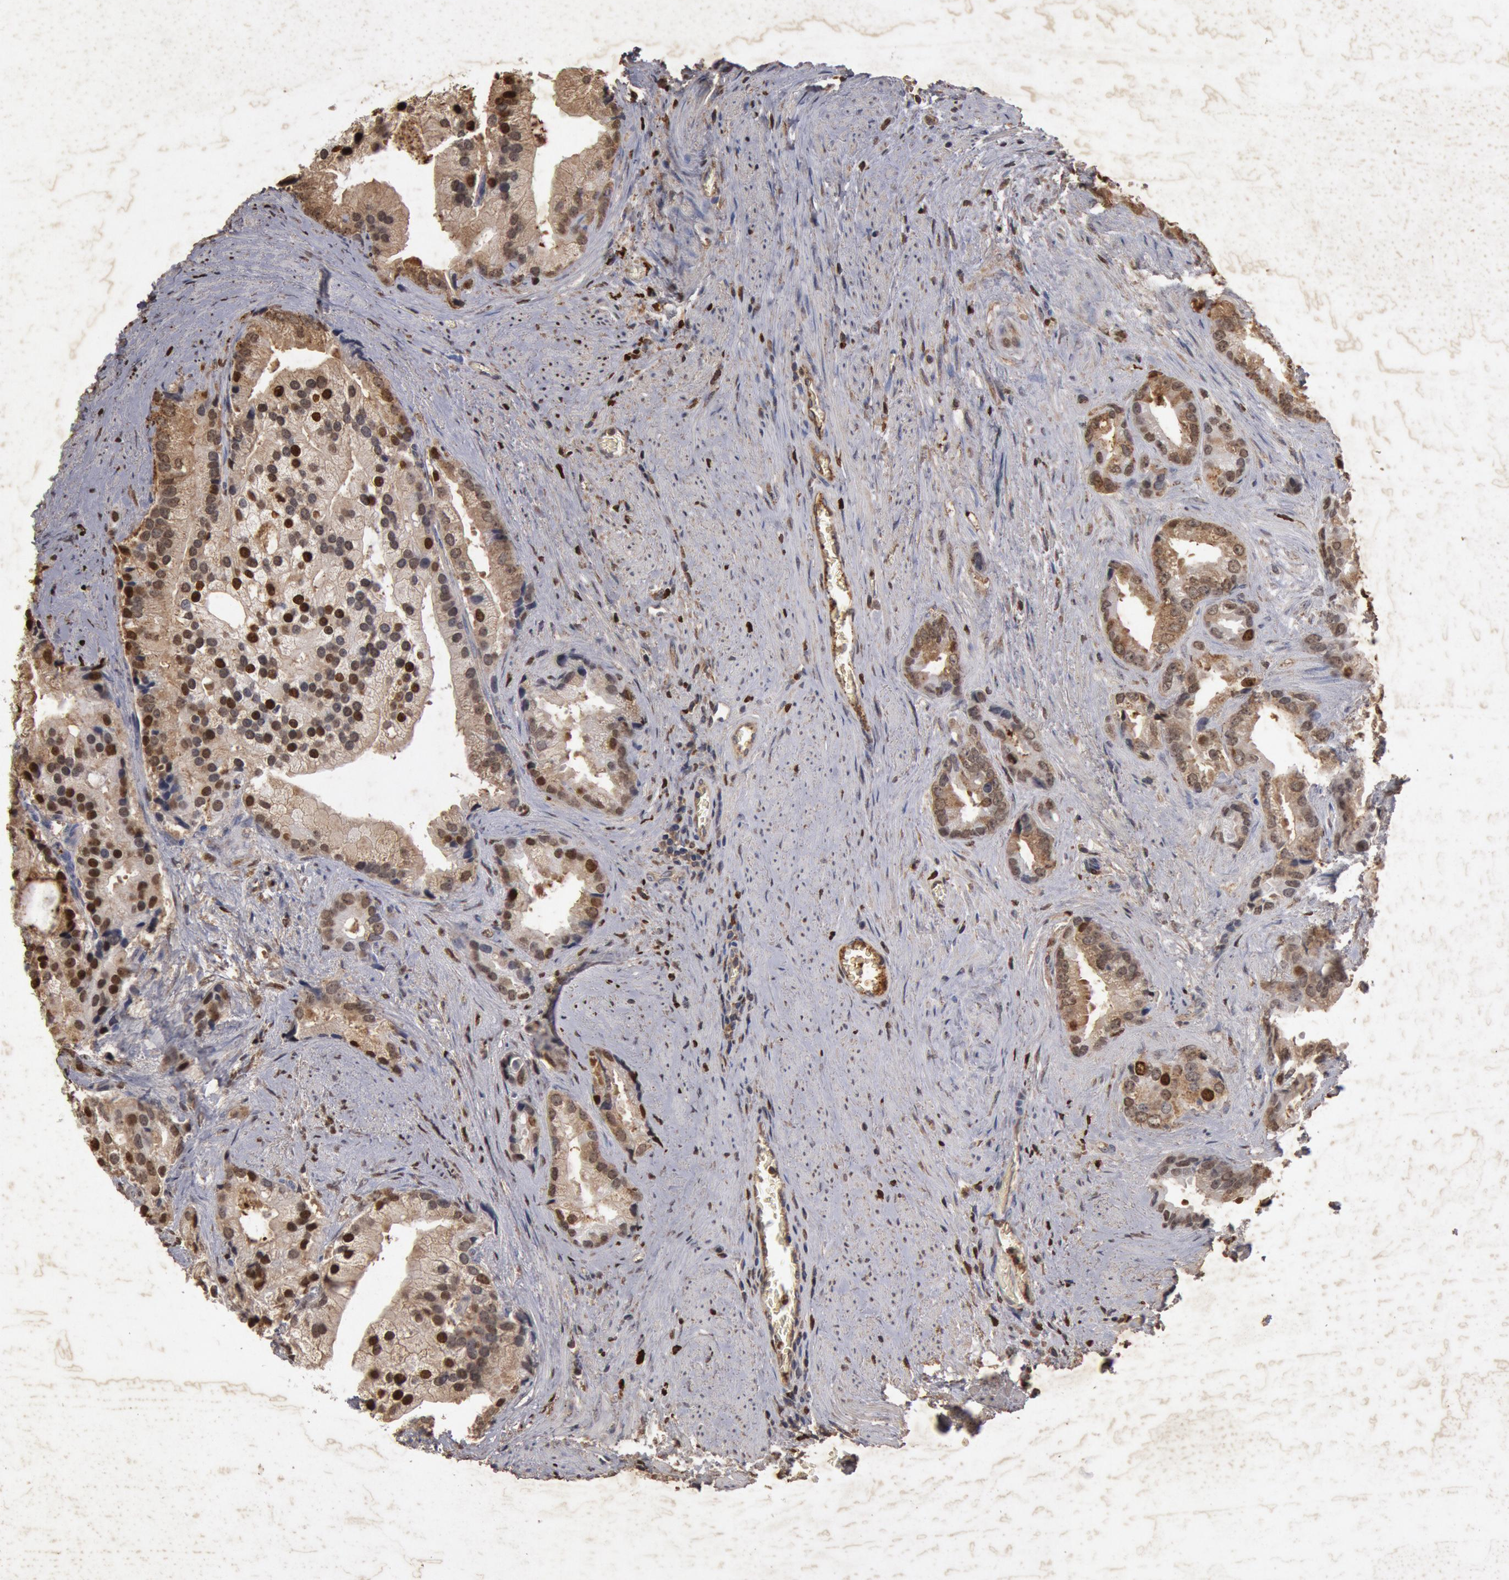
{"staining": {"intensity": "moderate", "quantity": "25%-75%", "location": "cytoplasmic/membranous,nuclear"}, "tissue": "prostate cancer", "cell_type": "Tumor cells", "image_type": "cancer", "snomed": [{"axis": "morphology", "description": "Adenocarcinoma, Low grade"}, {"axis": "topography", "description": "Prostate"}], "caption": "This is a histology image of IHC staining of prostate low-grade adenocarcinoma, which shows moderate expression in the cytoplasmic/membranous and nuclear of tumor cells.", "gene": "FOXA2", "patient": {"sex": "male", "age": 71}}